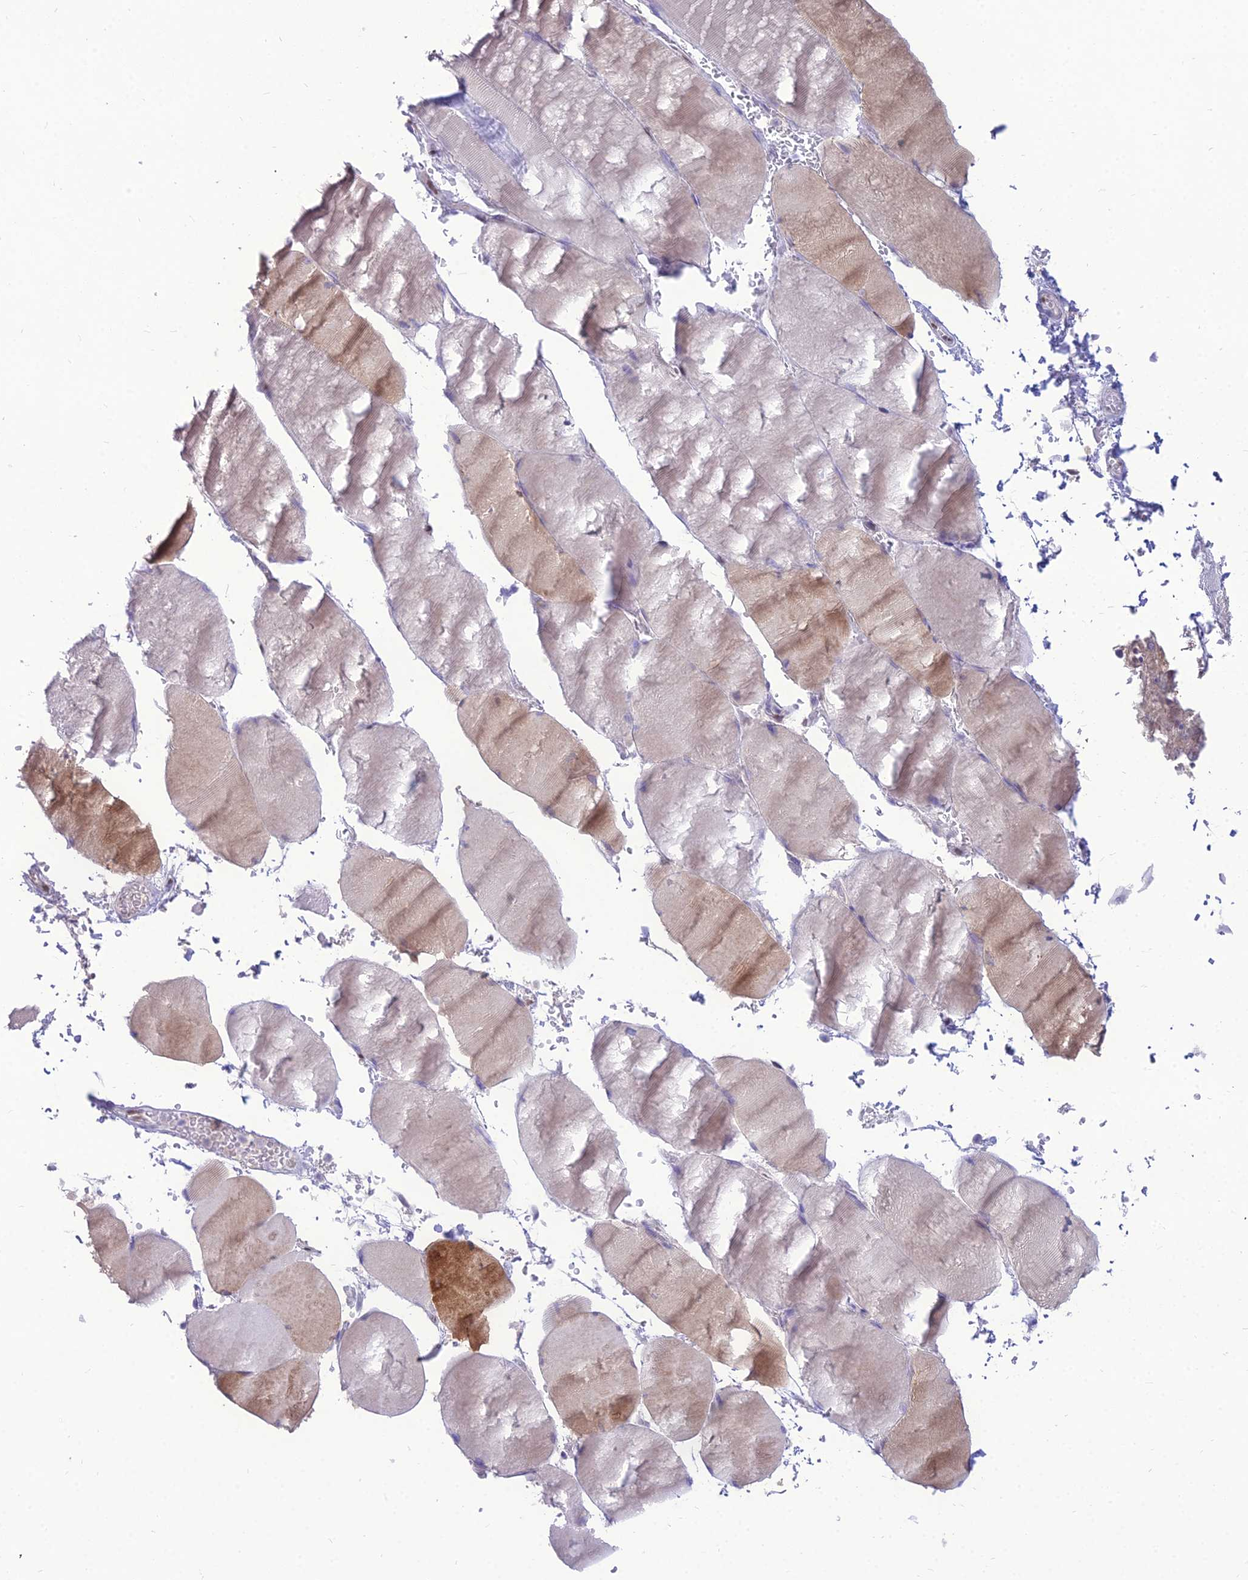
{"staining": {"intensity": "moderate", "quantity": "<25%", "location": "cytoplasmic/membranous"}, "tissue": "skeletal muscle", "cell_type": "Myocytes", "image_type": "normal", "snomed": [{"axis": "morphology", "description": "Normal tissue, NOS"}, {"axis": "topography", "description": "Skeletal muscle"}, {"axis": "topography", "description": "Head-Neck"}], "caption": "A high-resolution photomicrograph shows immunohistochemistry (IHC) staining of normal skeletal muscle, which reveals moderate cytoplasmic/membranous positivity in approximately <25% of myocytes. (DAB = brown stain, brightfield microscopy at high magnification).", "gene": "NOVA2", "patient": {"sex": "male", "age": 66}}